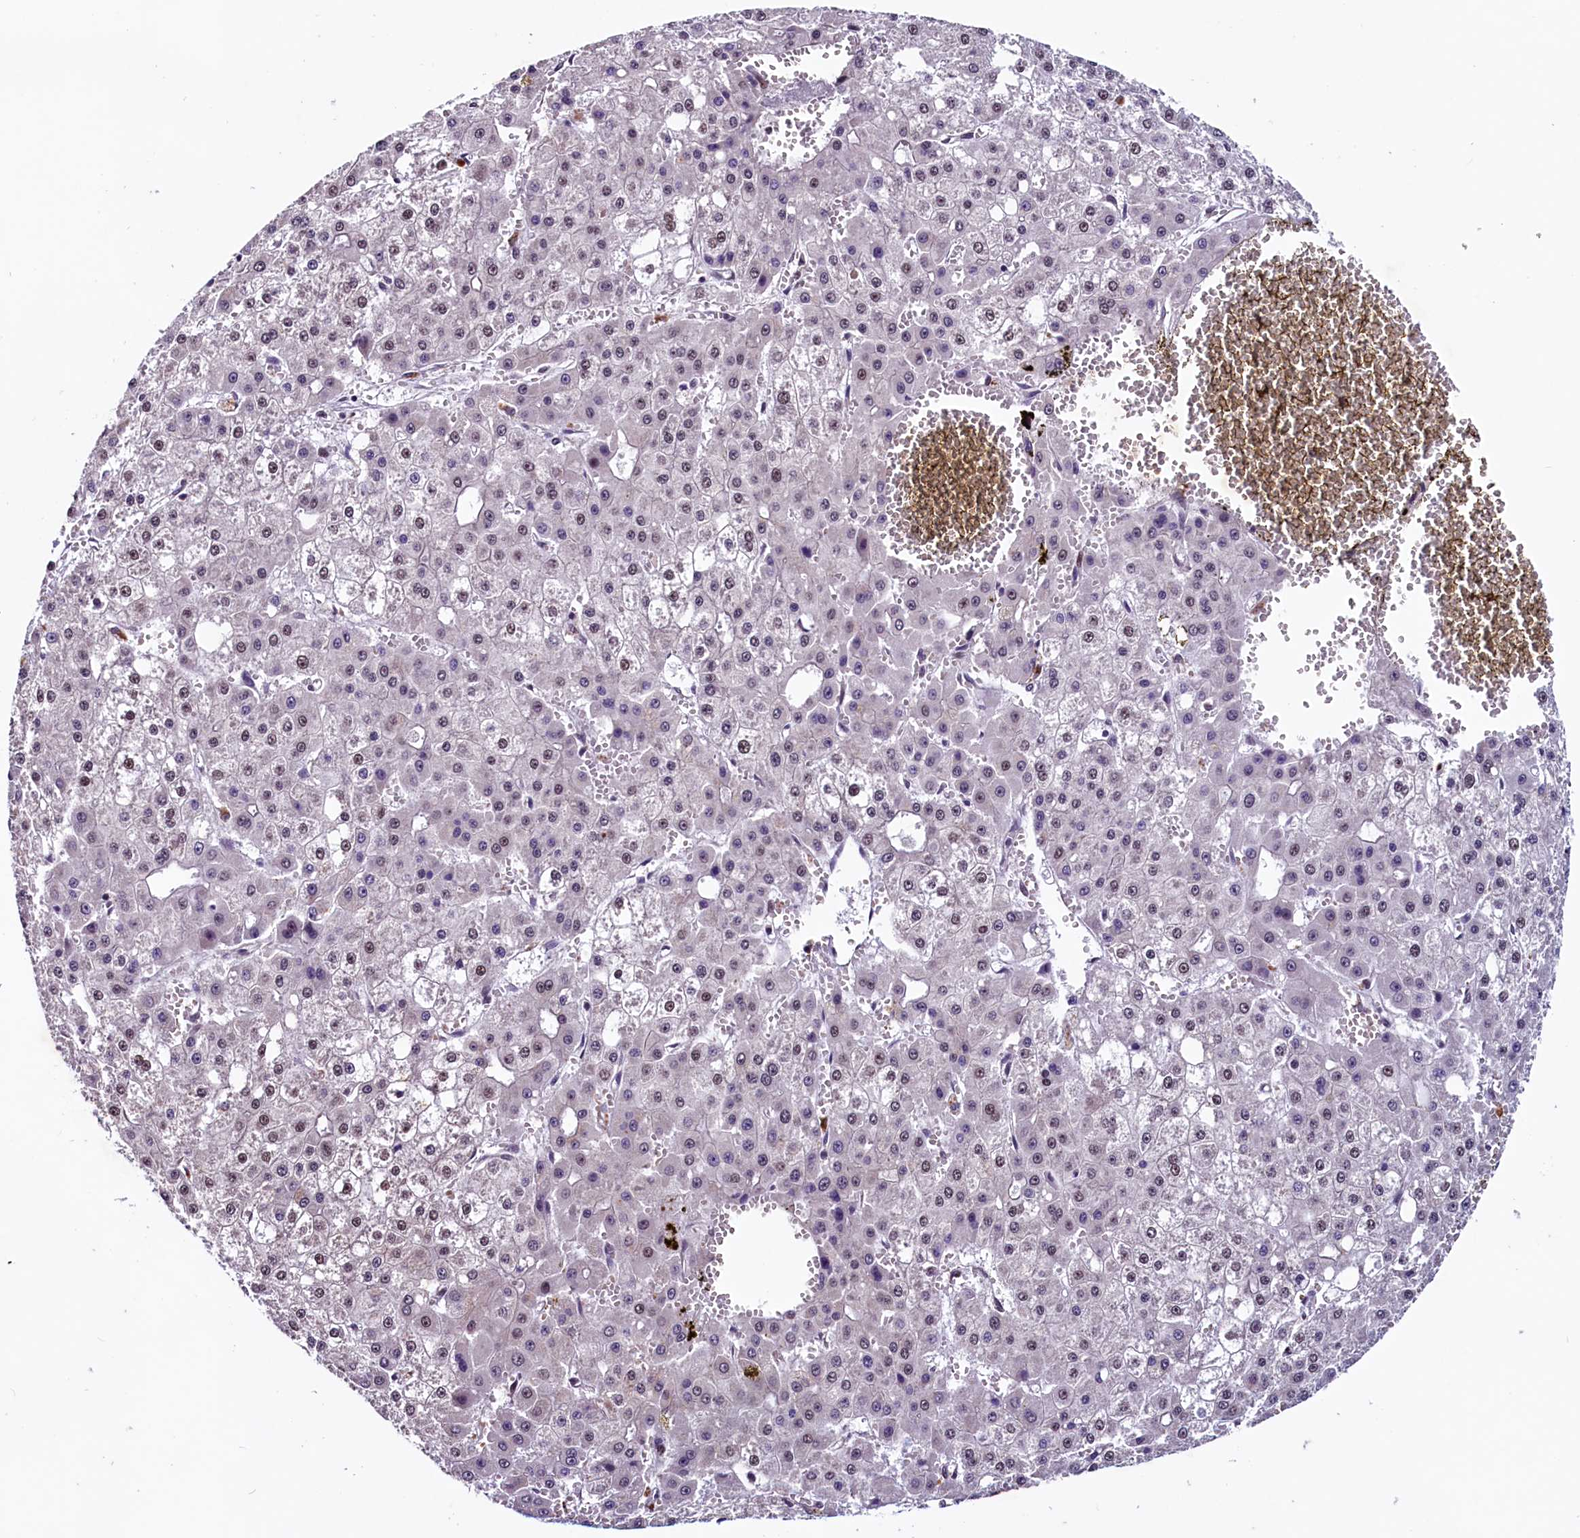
{"staining": {"intensity": "weak", "quantity": "25%-75%", "location": "nuclear"}, "tissue": "liver cancer", "cell_type": "Tumor cells", "image_type": "cancer", "snomed": [{"axis": "morphology", "description": "Carcinoma, Hepatocellular, NOS"}, {"axis": "topography", "description": "Liver"}], "caption": "Immunohistochemistry (IHC) image of neoplastic tissue: liver cancer (hepatocellular carcinoma) stained using immunohistochemistry exhibits low levels of weak protein expression localized specifically in the nuclear of tumor cells, appearing as a nuclear brown color.", "gene": "RNMT", "patient": {"sex": "male", "age": 47}}